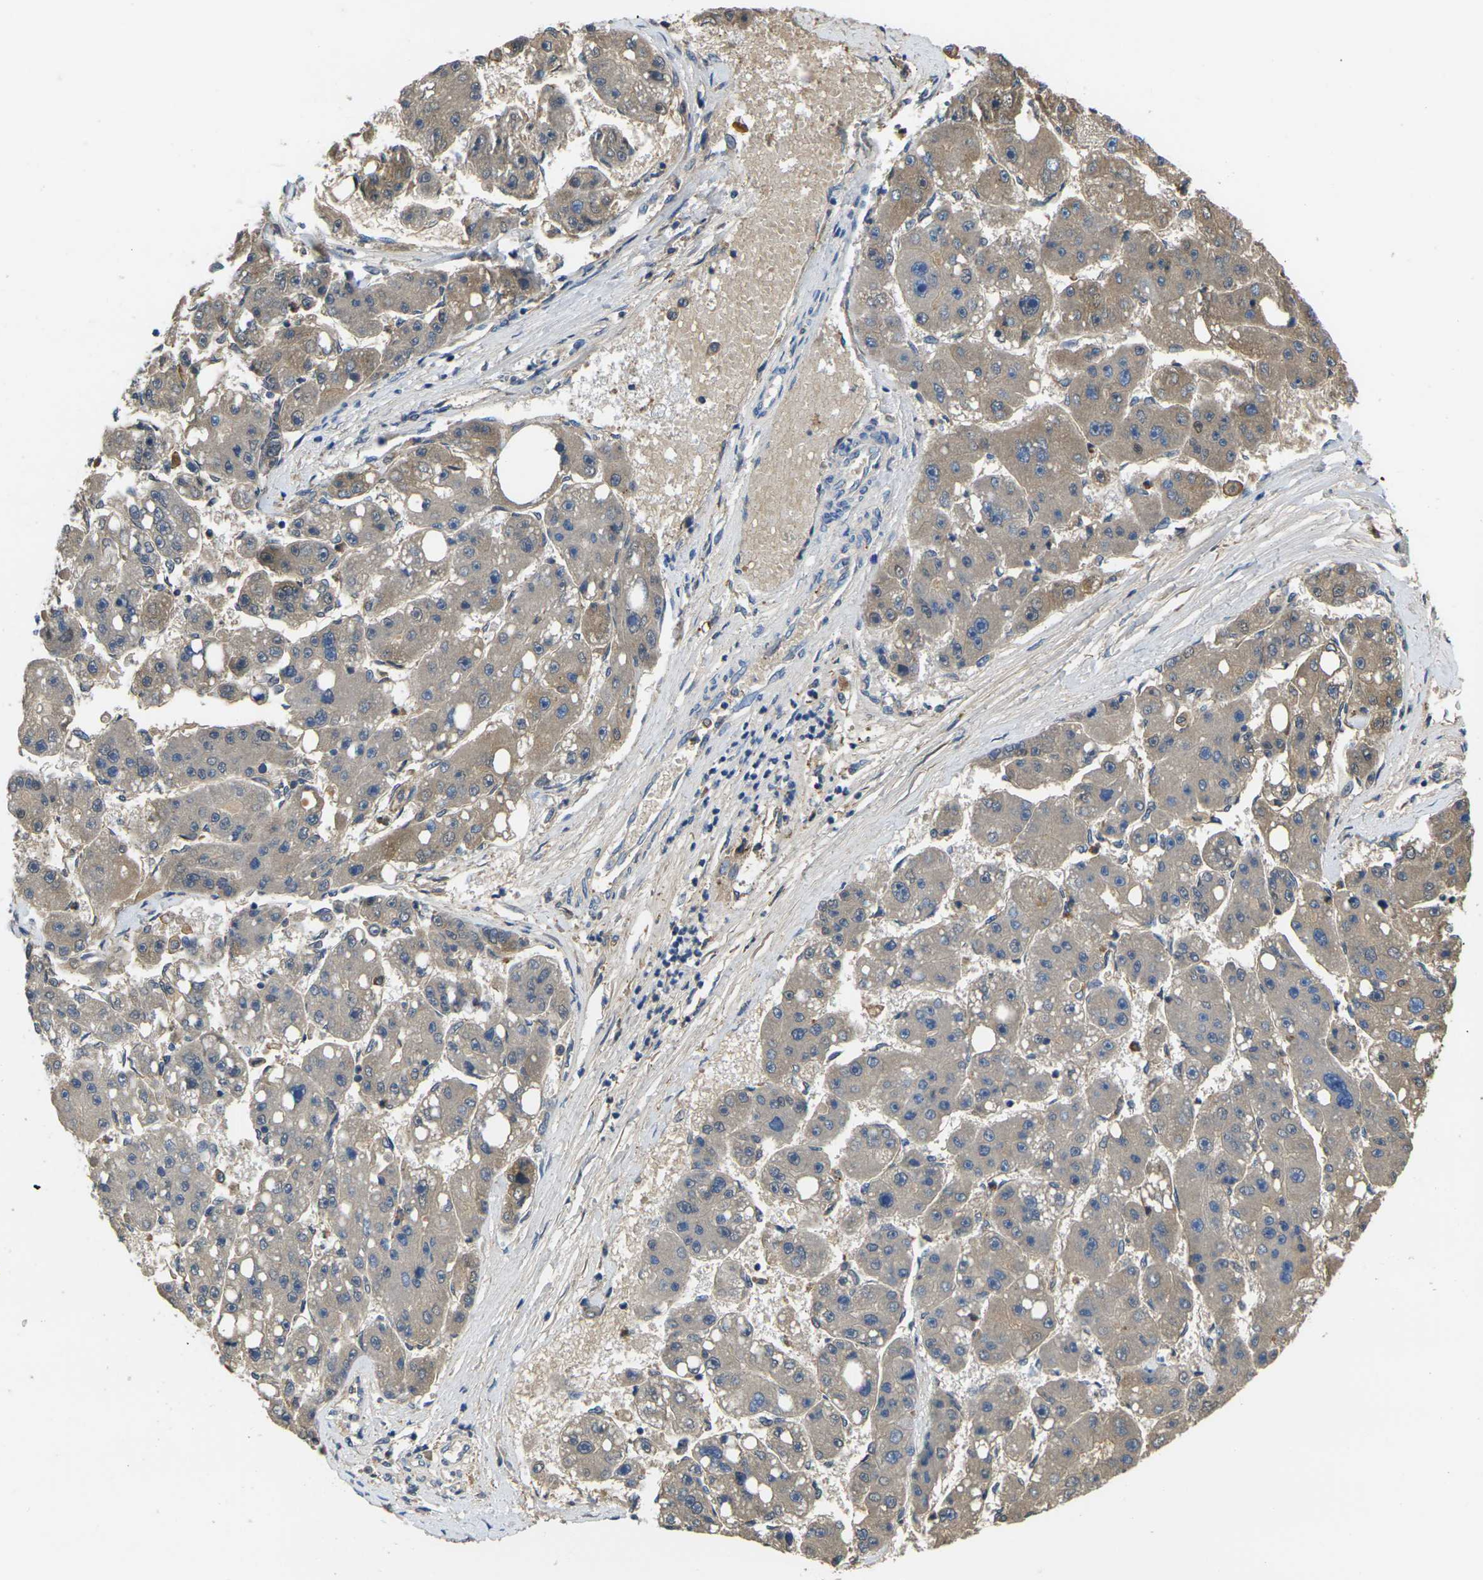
{"staining": {"intensity": "moderate", "quantity": "<25%", "location": "cytoplasmic/membranous"}, "tissue": "liver cancer", "cell_type": "Tumor cells", "image_type": "cancer", "snomed": [{"axis": "morphology", "description": "Carcinoma, Hepatocellular, NOS"}, {"axis": "topography", "description": "Liver"}], "caption": "A brown stain highlights moderate cytoplasmic/membranous staining of a protein in human hepatocellular carcinoma (liver) tumor cells. The staining is performed using DAB brown chromogen to label protein expression. The nuclei are counter-stained blue using hematoxylin.", "gene": "GREM2", "patient": {"sex": "female", "age": 61}}